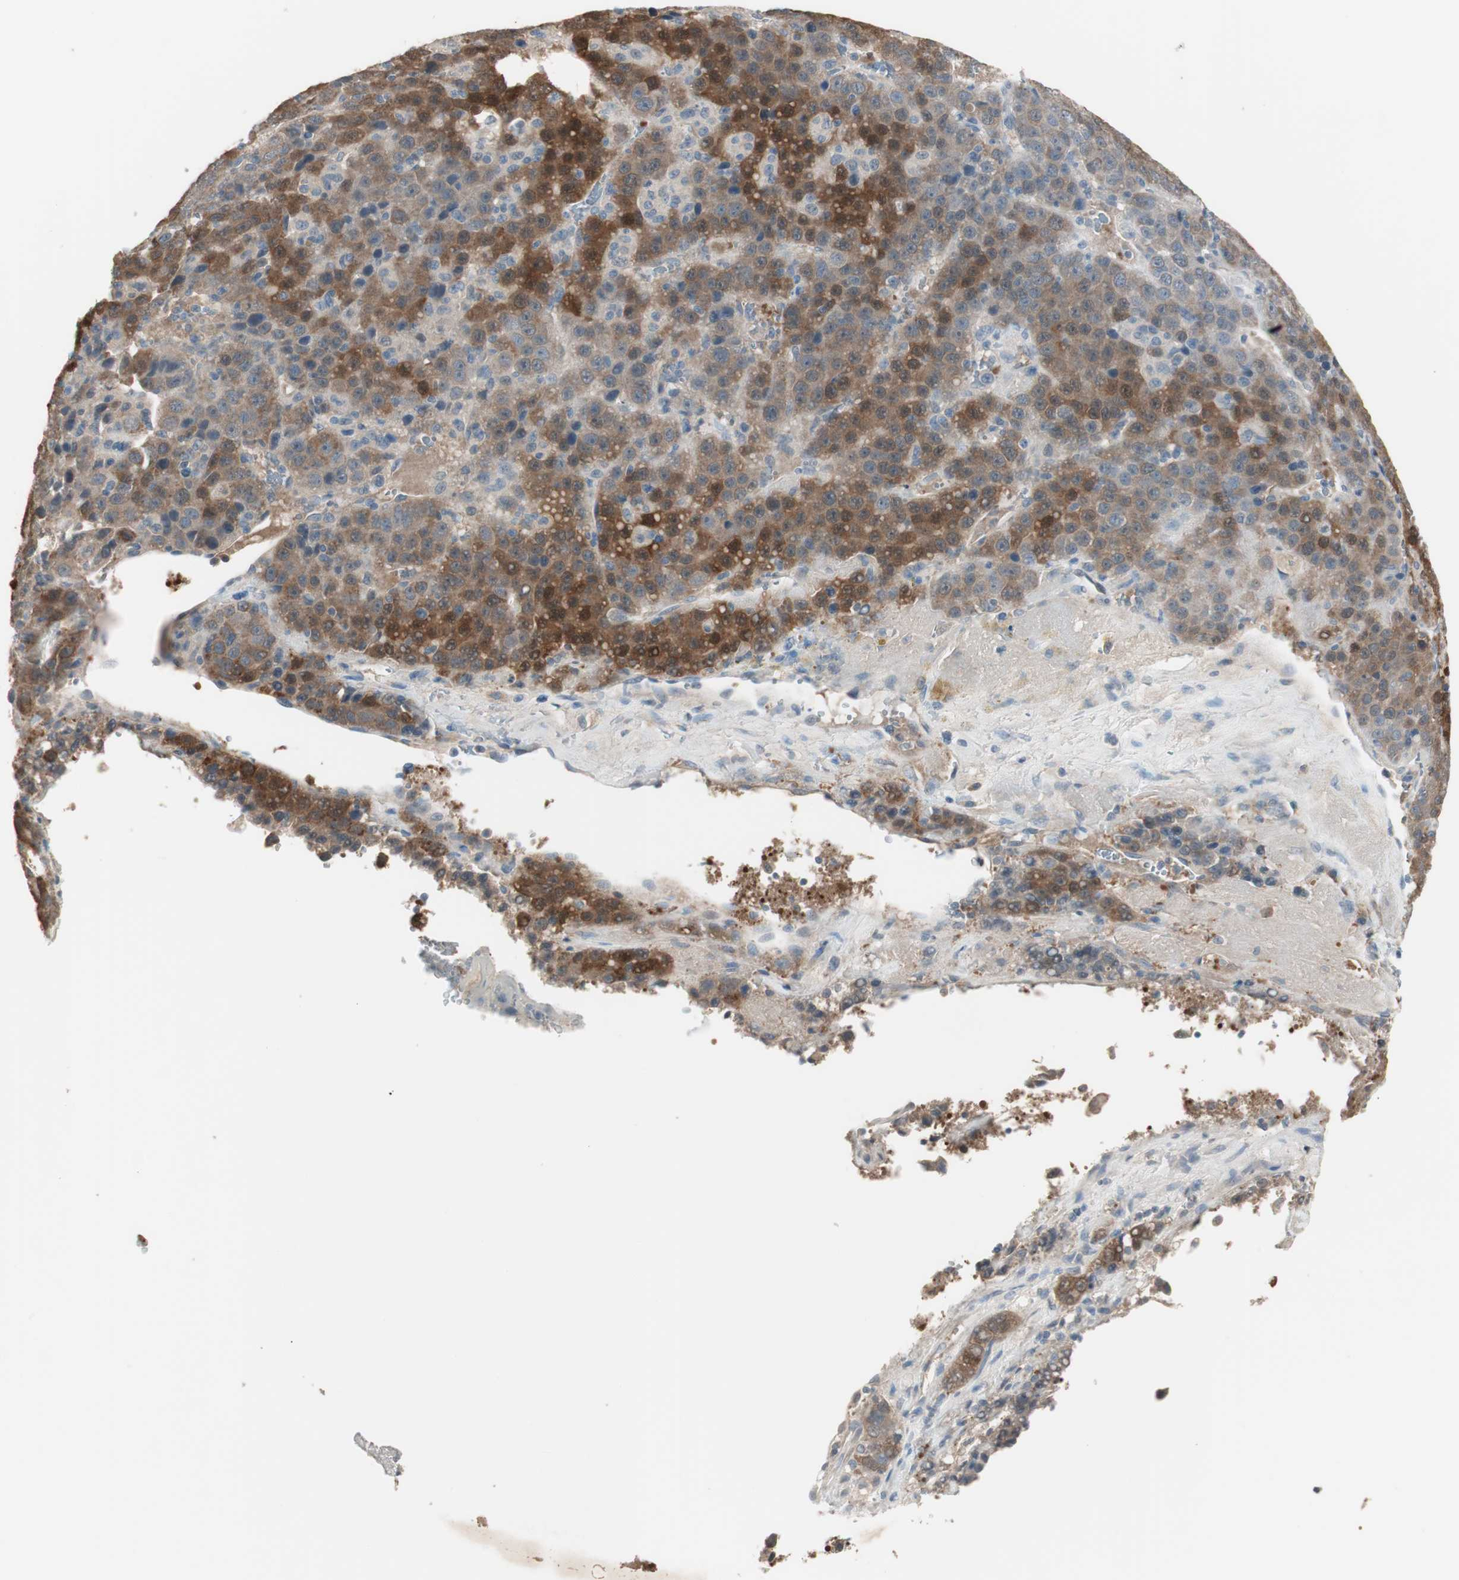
{"staining": {"intensity": "strong", "quantity": "25%-75%", "location": "cytoplasmic/membranous,nuclear"}, "tissue": "liver cancer", "cell_type": "Tumor cells", "image_type": "cancer", "snomed": [{"axis": "morphology", "description": "Carcinoma, Hepatocellular, NOS"}, {"axis": "topography", "description": "Liver"}], "caption": "Immunohistochemistry (DAB) staining of liver cancer (hepatocellular carcinoma) shows strong cytoplasmic/membranous and nuclear protein positivity in approximately 25%-75% of tumor cells.", "gene": "KHK", "patient": {"sex": "female", "age": 53}}